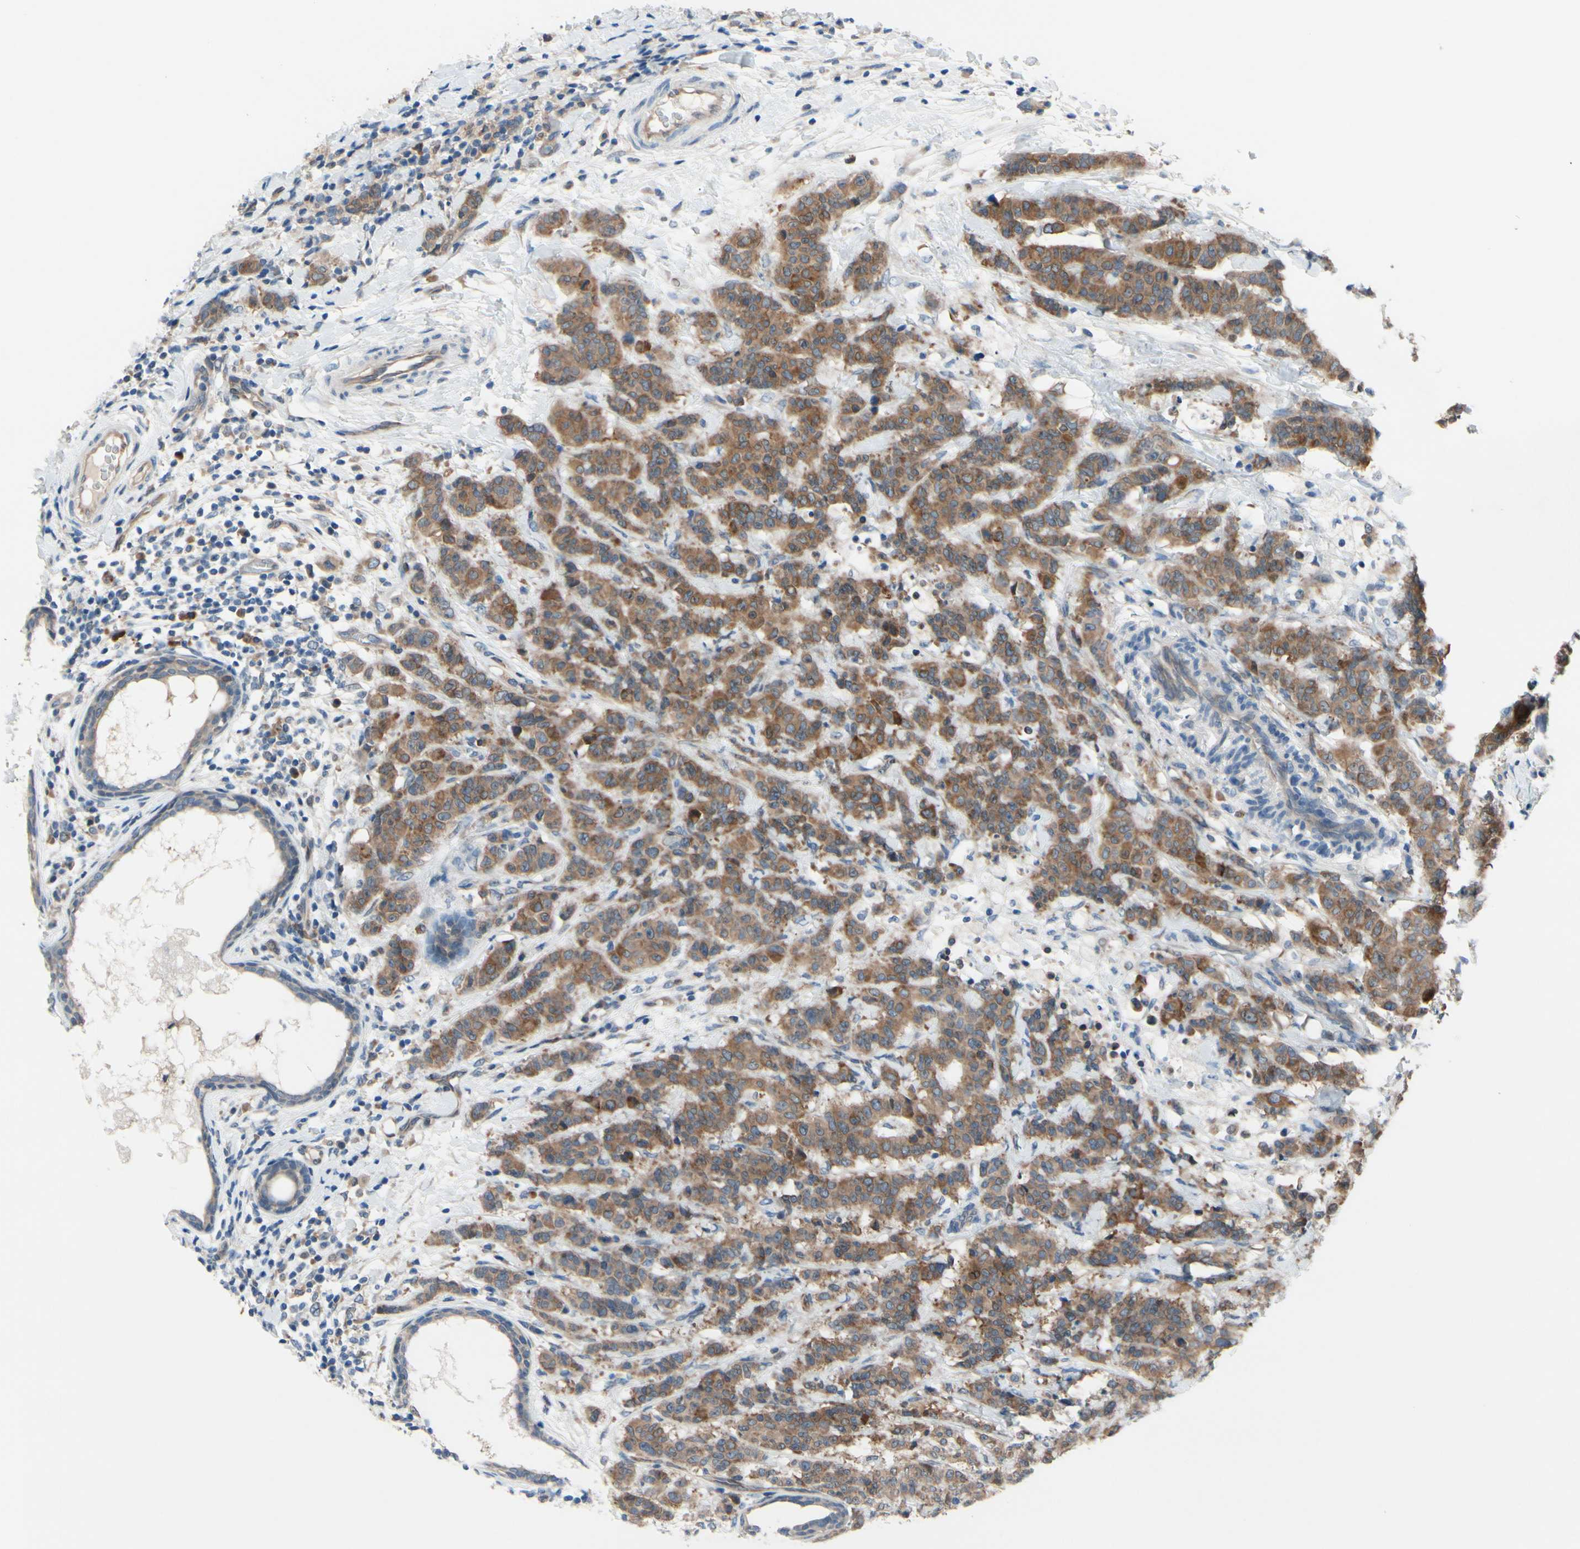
{"staining": {"intensity": "moderate", "quantity": ">75%", "location": "cytoplasmic/membranous"}, "tissue": "breast cancer", "cell_type": "Tumor cells", "image_type": "cancer", "snomed": [{"axis": "morphology", "description": "Duct carcinoma"}, {"axis": "topography", "description": "Breast"}], "caption": "Human breast infiltrating ductal carcinoma stained with a brown dye demonstrates moderate cytoplasmic/membranous positive staining in approximately >75% of tumor cells.", "gene": "PRXL2A", "patient": {"sex": "female", "age": 40}}